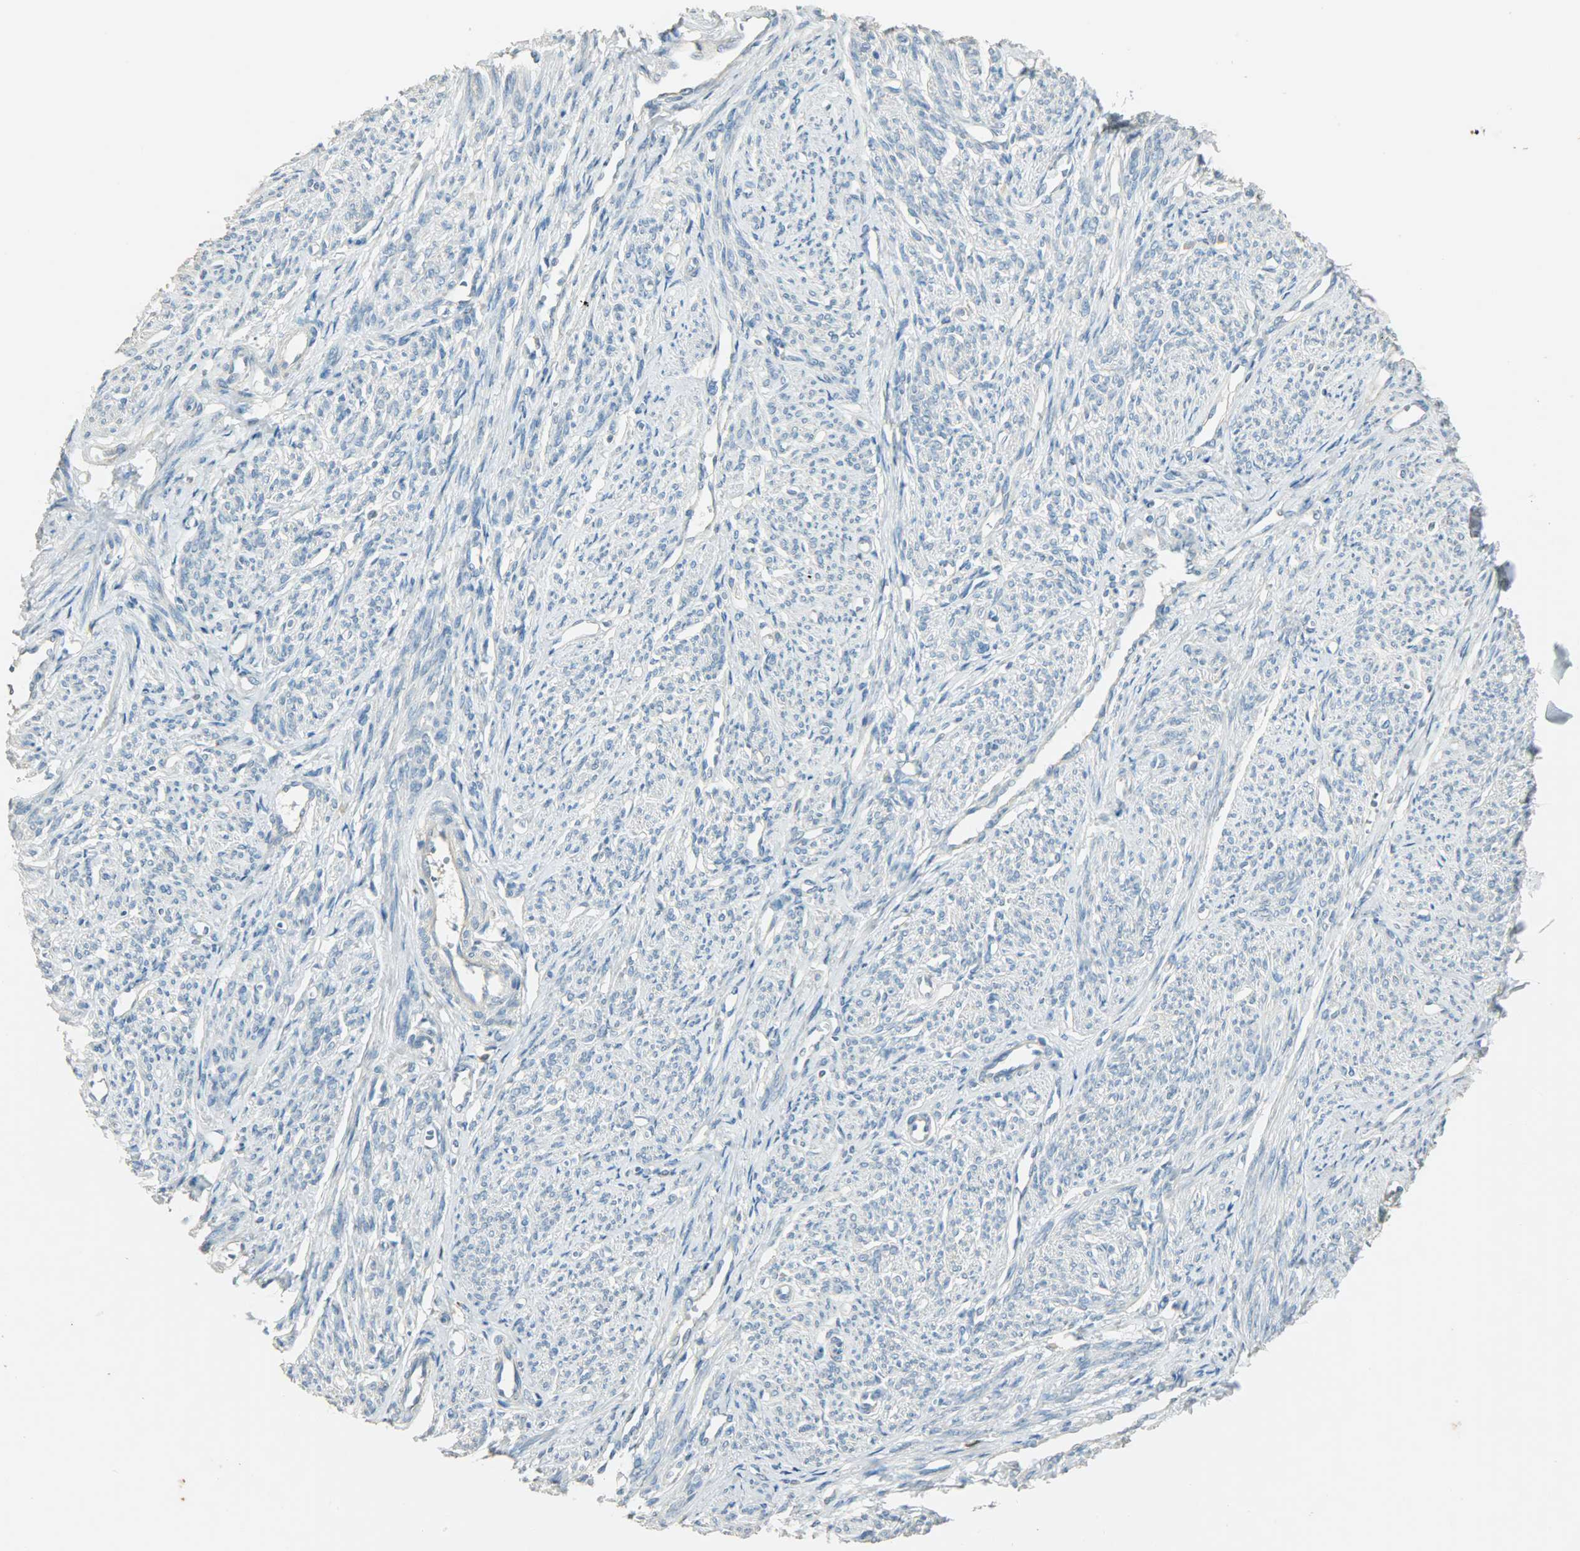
{"staining": {"intensity": "weak", "quantity": "25%-75%", "location": "cytoplasmic/membranous"}, "tissue": "smooth muscle", "cell_type": "Smooth muscle cells", "image_type": "normal", "snomed": [{"axis": "morphology", "description": "Normal tissue, NOS"}, {"axis": "topography", "description": "Smooth muscle"}], "caption": "Smooth muscle cells exhibit low levels of weak cytoplasmic/membranous expression in about 25%-75% of cells in benign smooth muscle.", "gene": "TPX2", "patient": {"sex": "female", "age": 65}}